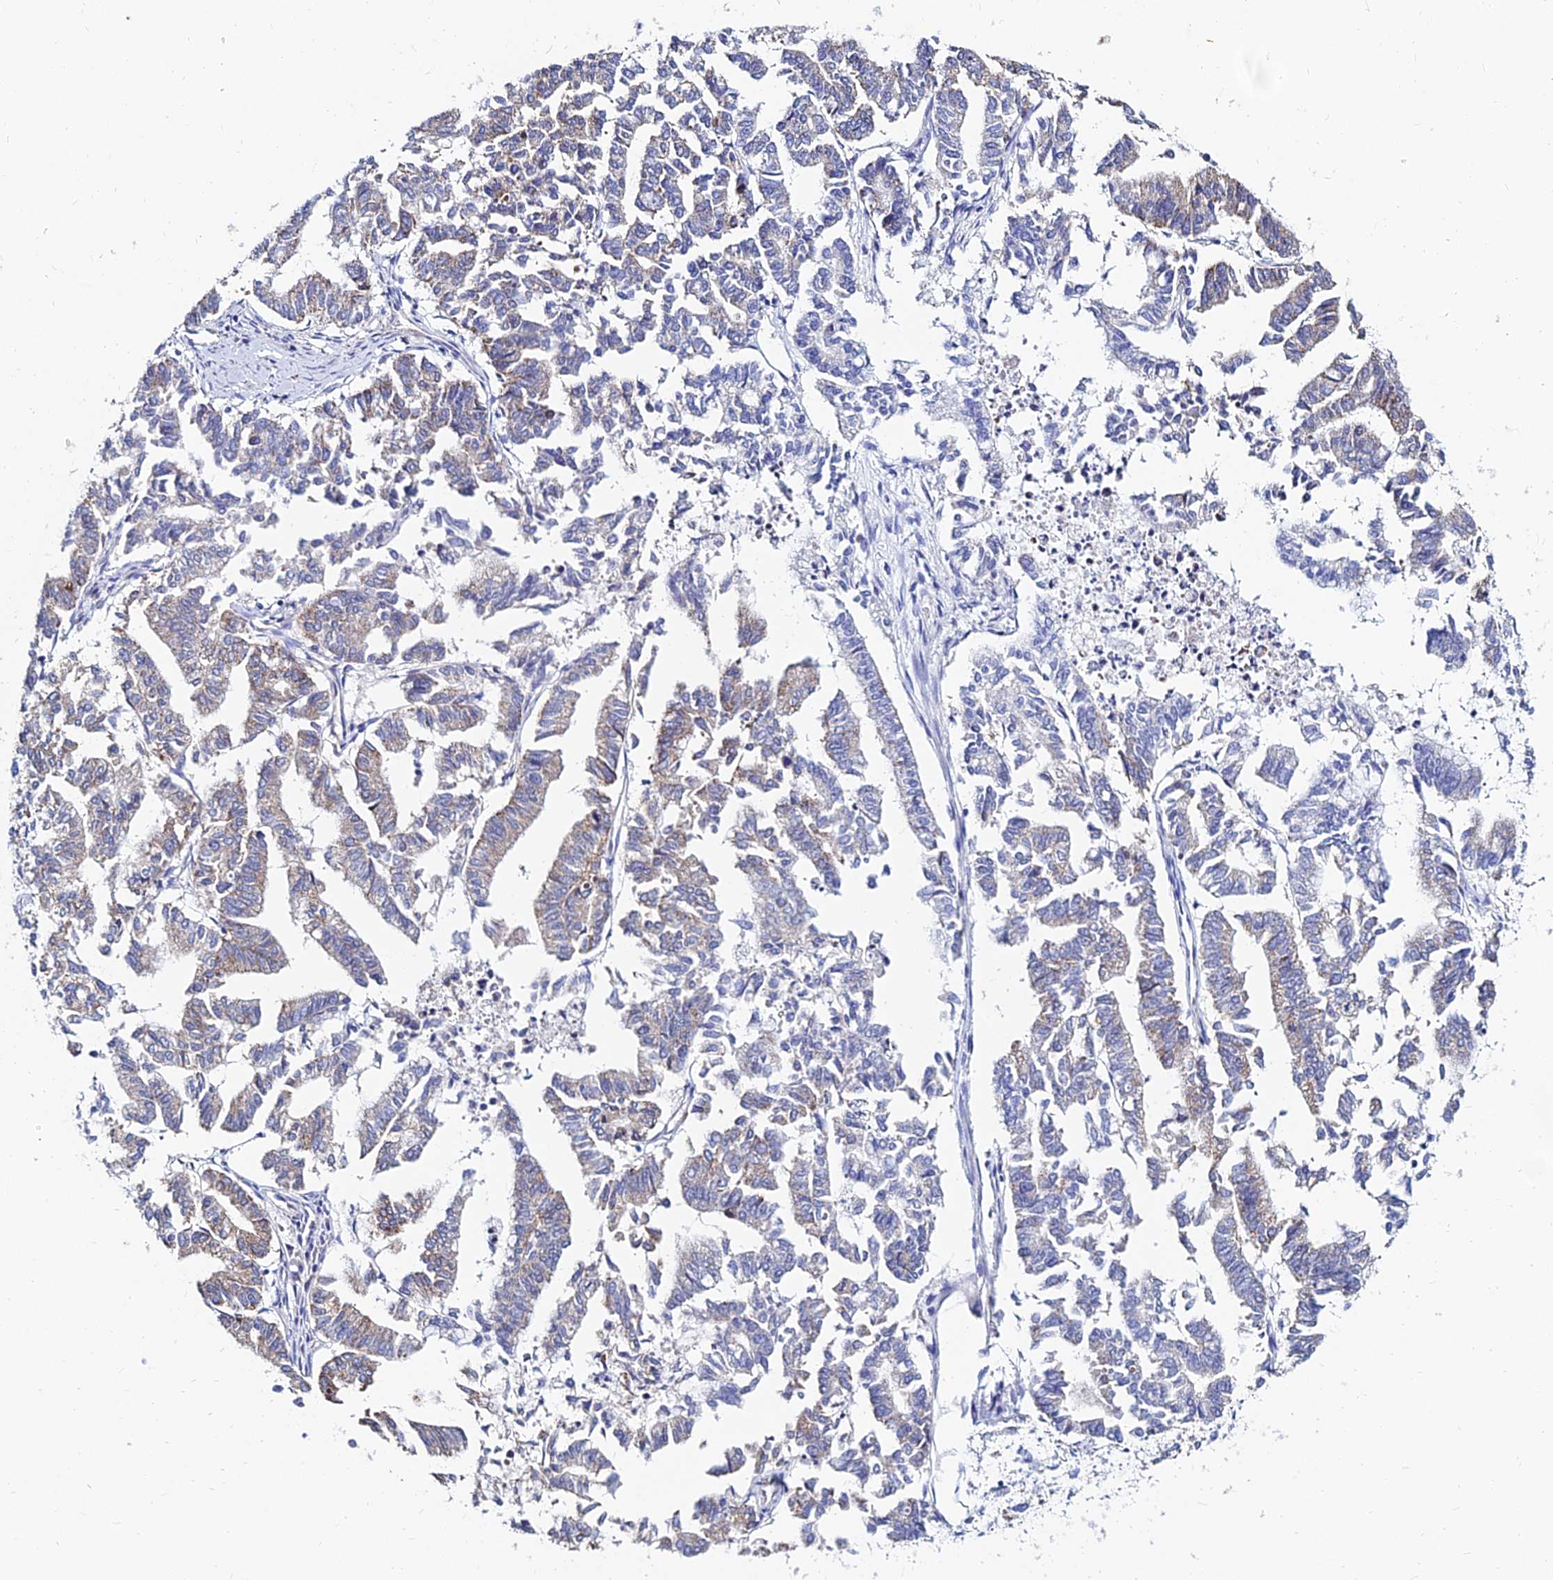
{"staining": {"intensity": "weak", "quantity": "25%-75%", "location": "cytoplasmic/membranous"}, "tissue": "endometrial cancer", "cell_type": "Tumor cells", "image_type": "cancer", "snomed": [{"axis": "morphology", "description": "Adenocarcinoma, NOS"}, {"axis": "topography", "description": "Endometrium"}], "caption": "Immunohistochemistry (DAB) staining of human adenocarcinoma (endometrial) reveals weak cytoplasmic/membranous protein positivity in about 25%-75% of tumor cells. (DAB = brown stain, brightfield microscopy at high magnification).", "gene": "MGST1", "patient": {"sex": "female", "age": 79}}